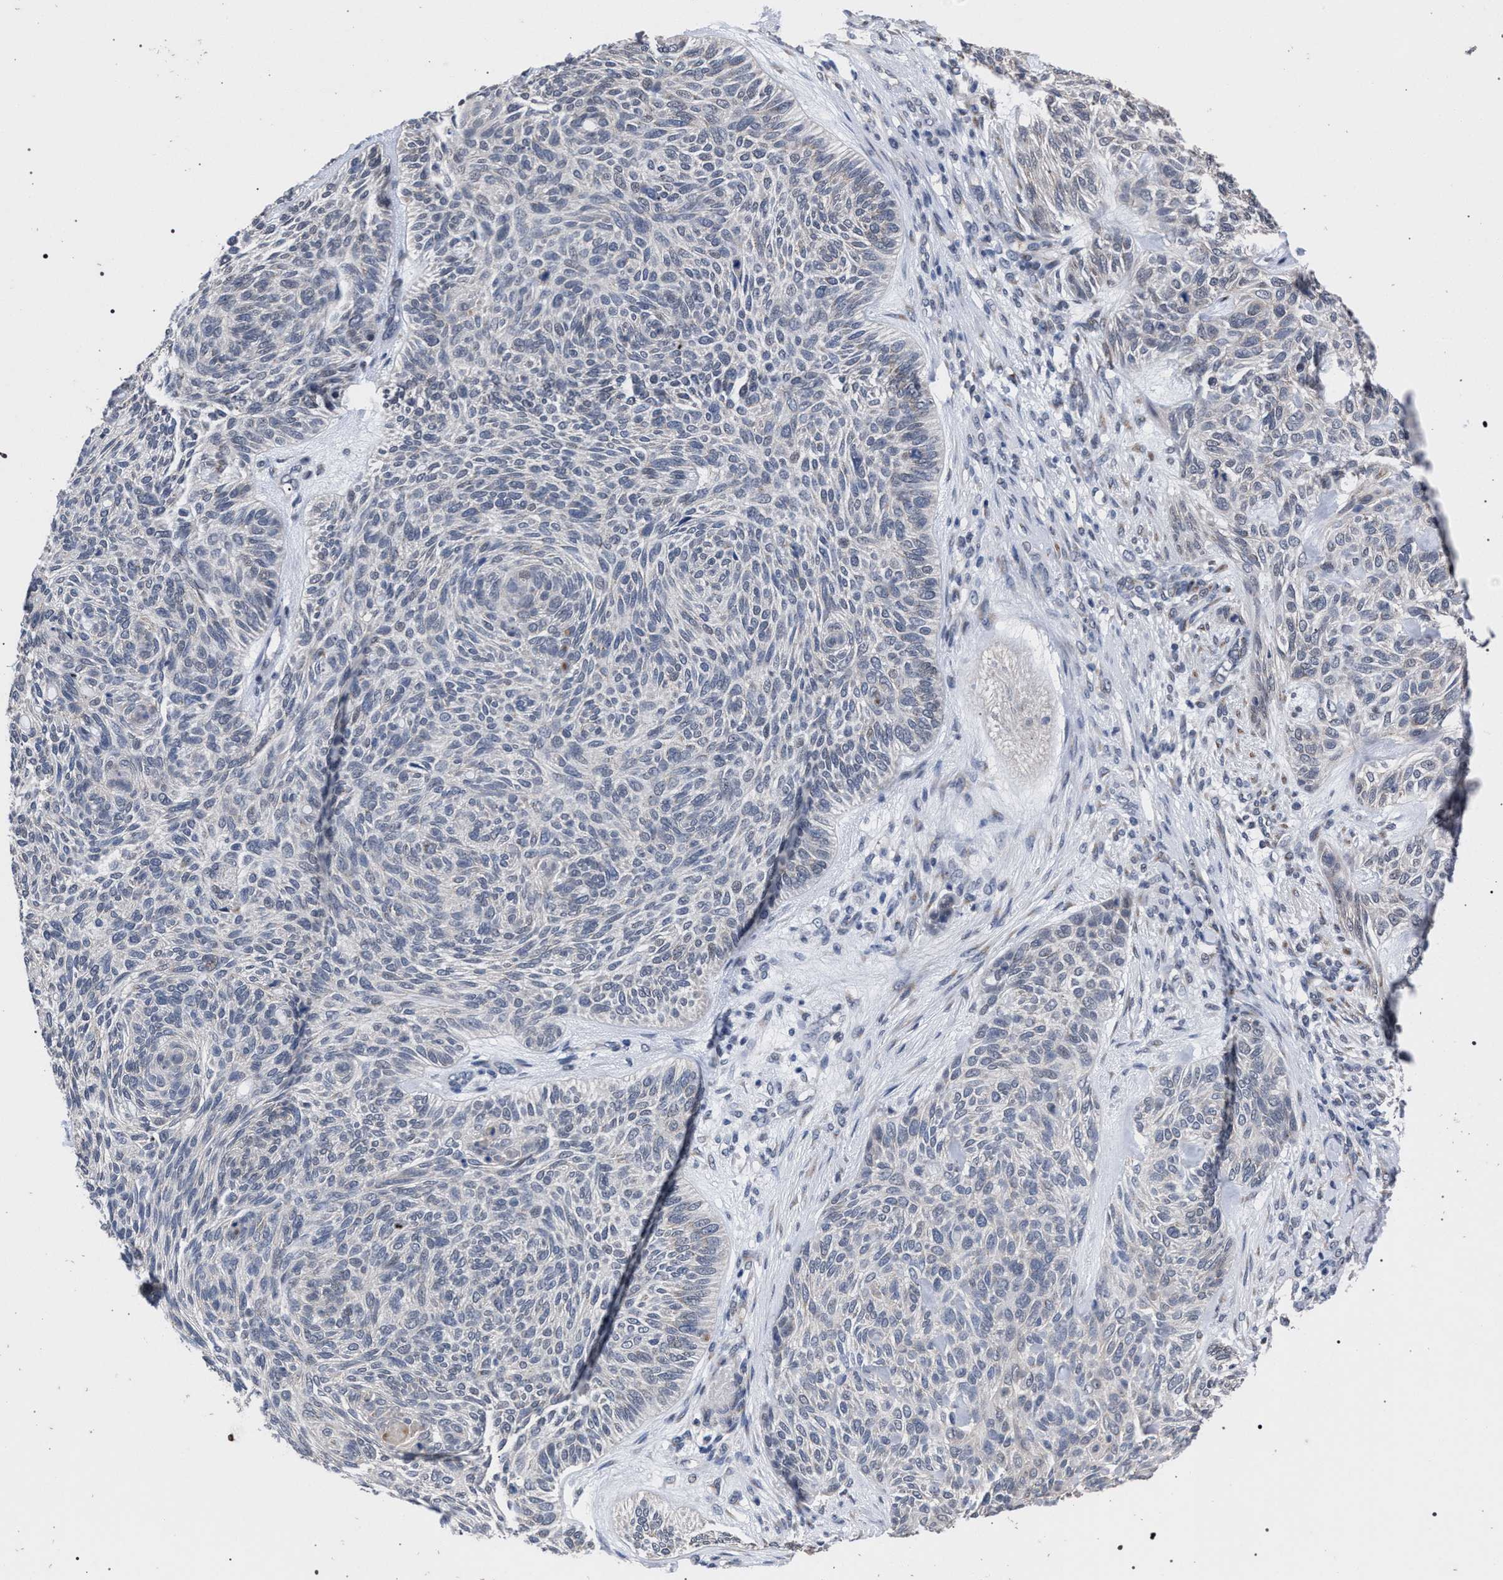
{"staining": {"intensity": "weak", "quantity": "<25%", "location": "cytoplasmic/membranous"}, "tissue": "skin cancer", "cell_type": "Tumor cells", "image_type": "cancer", "snomed": [{"axis": "morphology", "description": "Basal cell carcinoma"}, {"axis": "topography", "description": "Skin"}], "caption": "Skin basal cell carcinoma was stained to show a protein in brown. There is no significant expression in tumor cells.", "gene": "GOLGA2", "patient": {"sex": "male", "age": 55}}